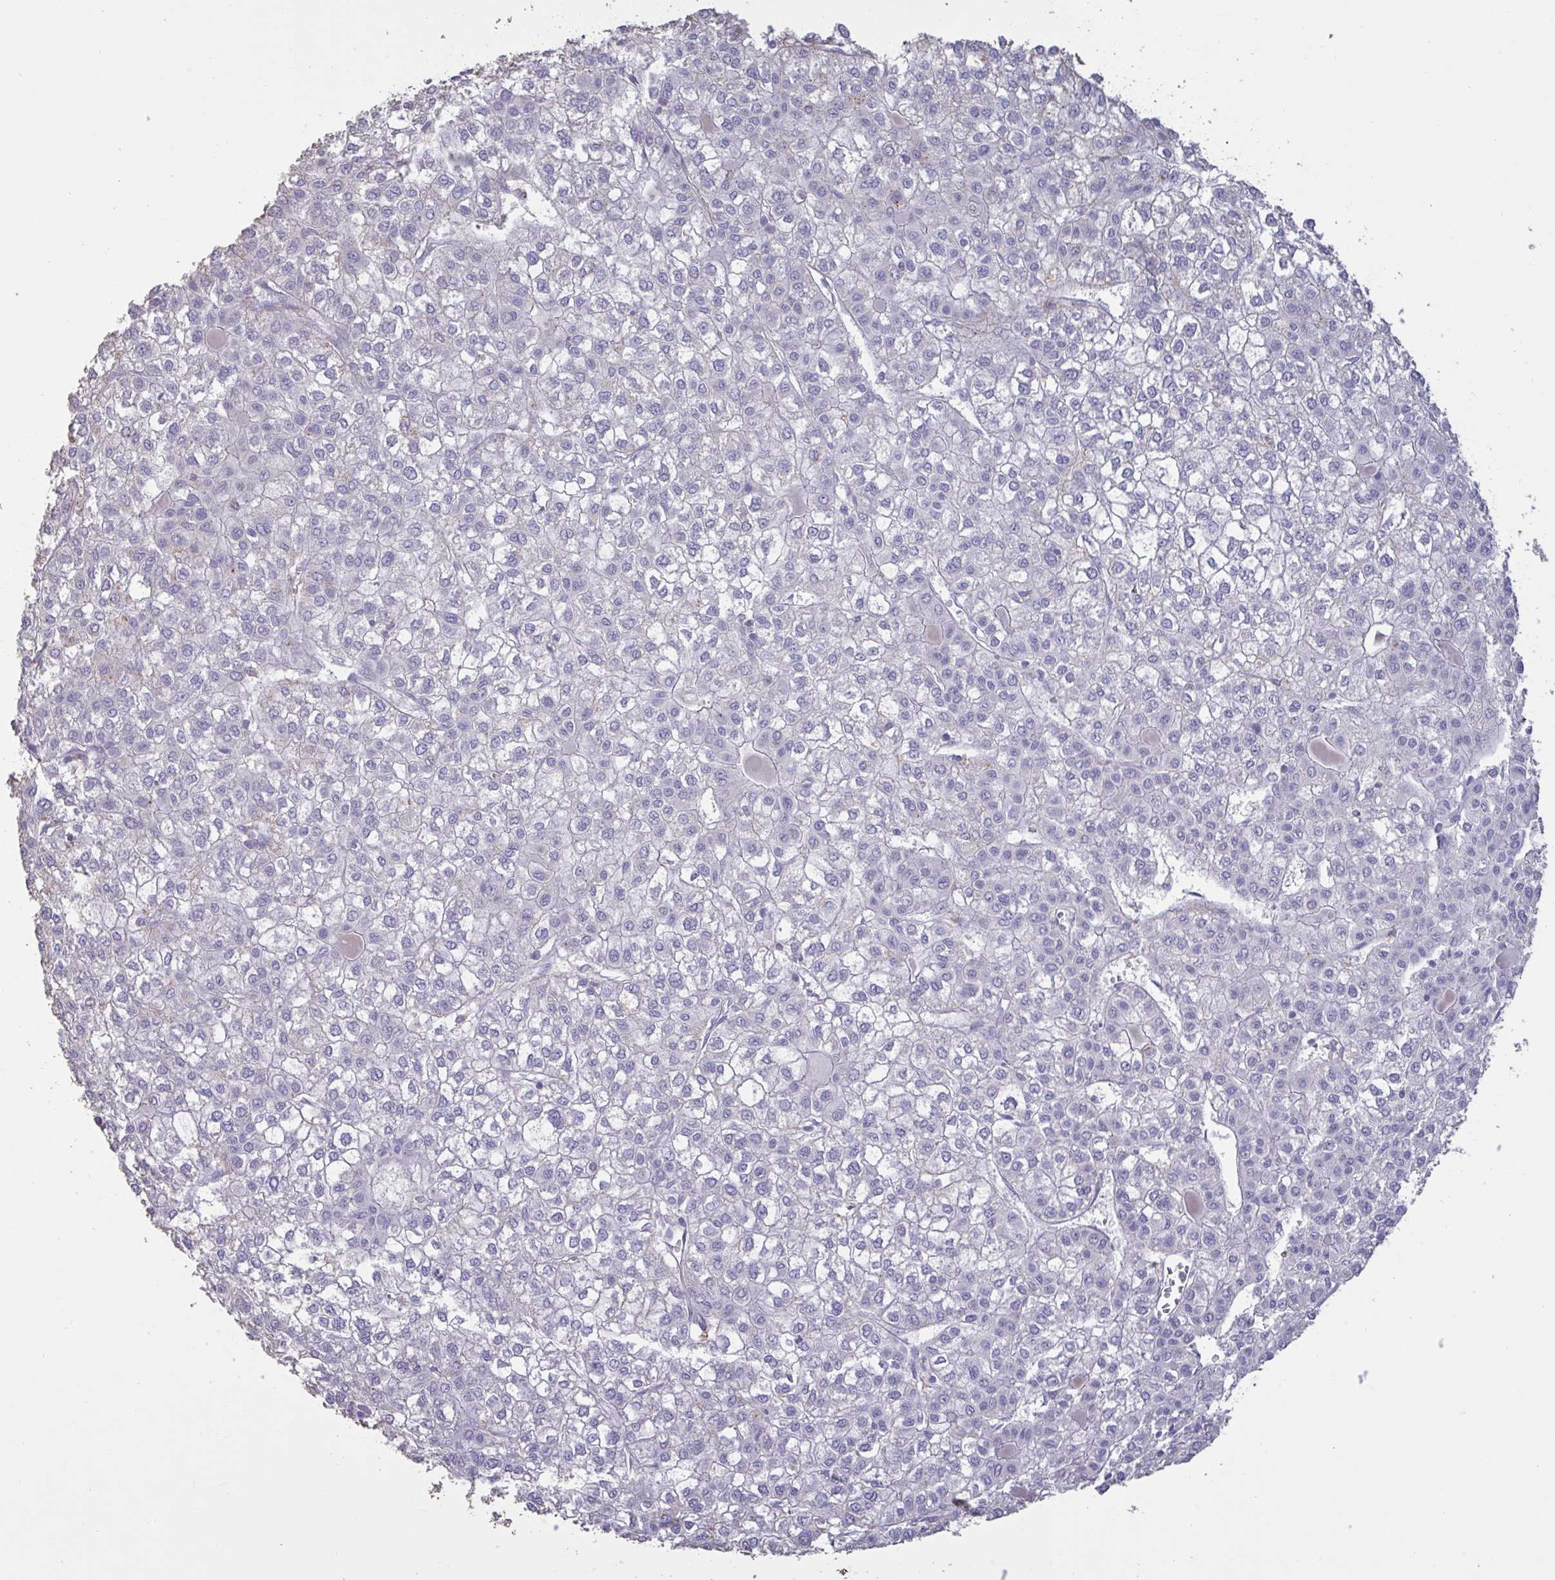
{"staining": {"intensity": "negative", "quantity": "none", "location": "none"}, "tissue": "liver cancer", "cell_type": "Tumor cells", "image_type": "cancer", "snomed": [{"axis": "morphology", "description": "Carcinoma, Hepatocellular, NOS"}, {"axis": "topography", "description": "Liver"}], "caption": "A high-resolution image shows immunohistochemistry staining of liver cancer (hepatocellular carcinoma), which displays no significant positivity in tumor cells. (DAB immunohistochemistry (IHC) with hematoxylin counter stain).", "gene": "CHMP5", "patient": {"sex": "female", "age": 43}}